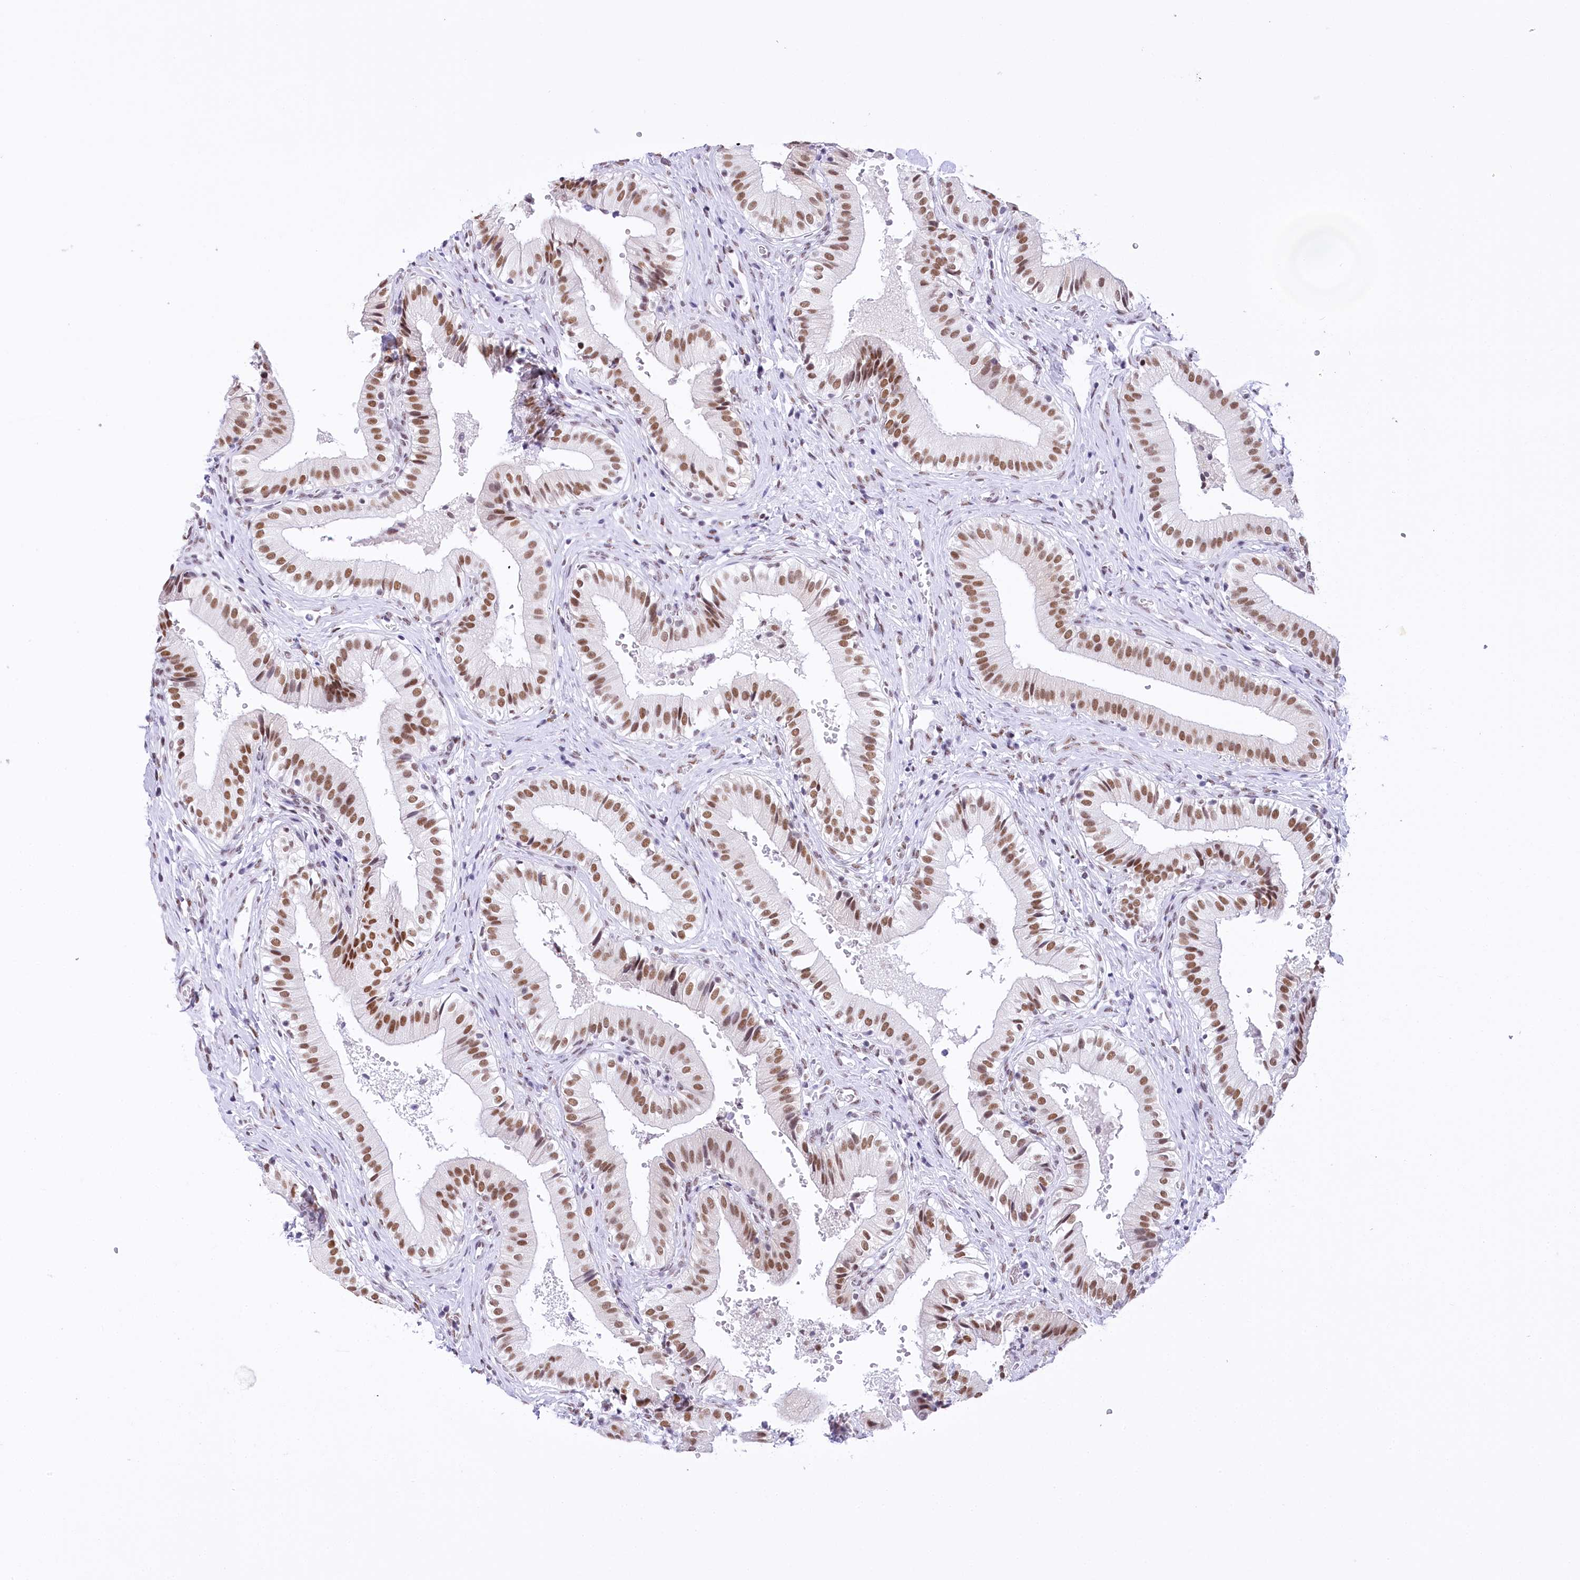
{"staining": {"intensity": "moderate", "quantity": ">75%", "location": "nuclear"}, "tissue": "gallbladder", "cell_type": "Glandular cells", "image_type": "normal", "snomed": [{"axis": "morphology", "description": "Normal tissue, NOS"}, {"axis": "topography", "description": "Gallbladder"}], "caption": "The image demonstrates staining of normal gallbladder, revealing moderate nuclear protein positivity (brown color) within glandular cells. The staining was performed using DAB (3,3'-diaminobenzidine) to visualize the protein expression in brown, while the nuclei were stained in blue with hematoxylin (Magnification: 20x).", "gene": "HNRNPA0", "patient": {"sex": "female", "age": 47}}